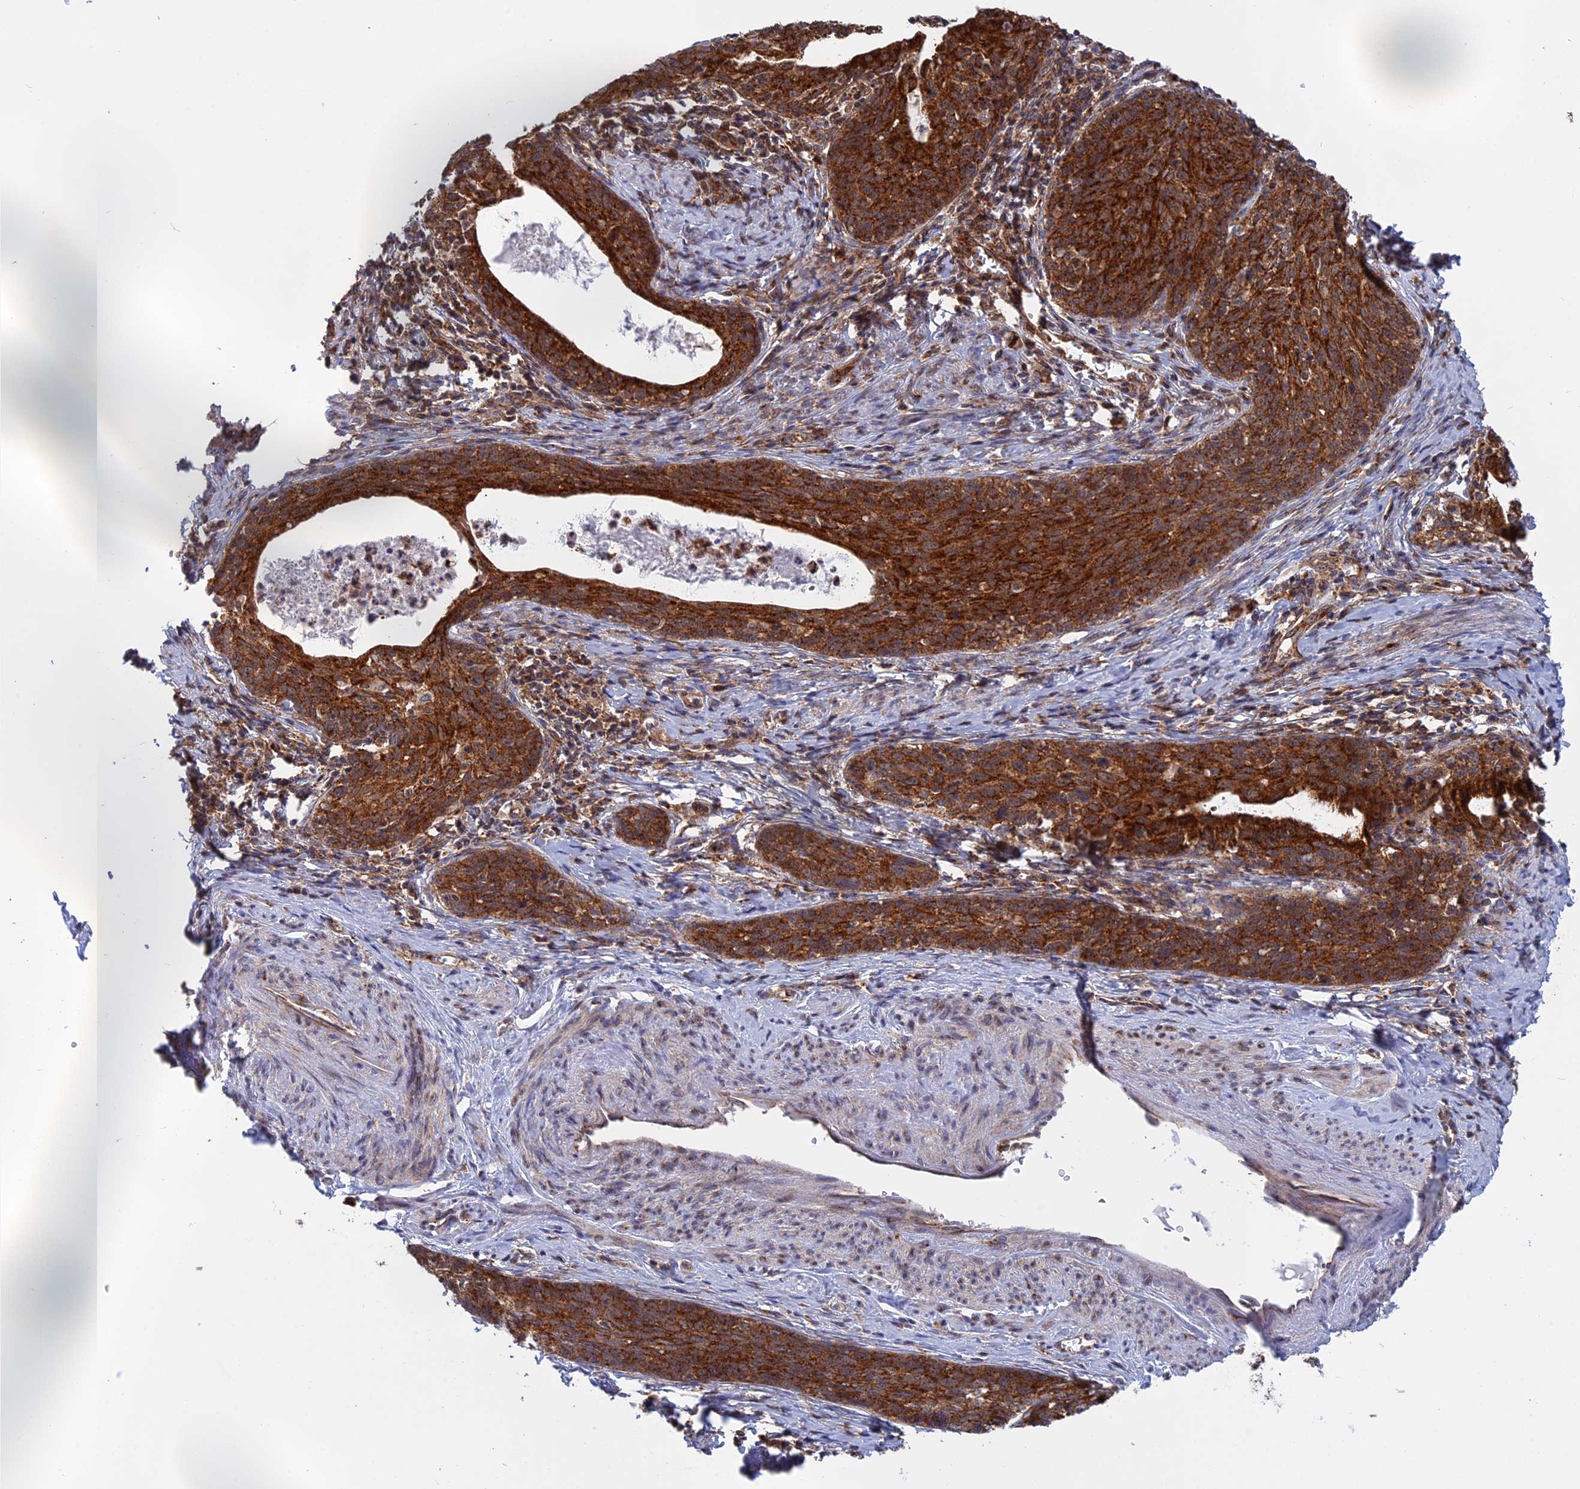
{"staining": {"intensity": "strong", "quantity": ">75%", "location": "cytoplasmic/membranous"}, "tissue": "cervical cancer", "cell_type": "Tumor cells", "image_type": "cancer", "snomed": [{"axis": "morphology", "description": "Squamous cell carcinoma, NOS"}, {"axis": "topography", "description": "Cervix"}], "caption": "An immunohistochemistry histopathology image of neoplastic tissue is shown. Protein staining in brown shows strong cytoplasmic/membranous positivity in cervical cancer within tumor cells. (DAB (3,3'-diaminobenzidine) IHC with brightfield microscopy, high magnification).", "gene": "CLINT1", "patient": {"sex": "female", "age": 52}}